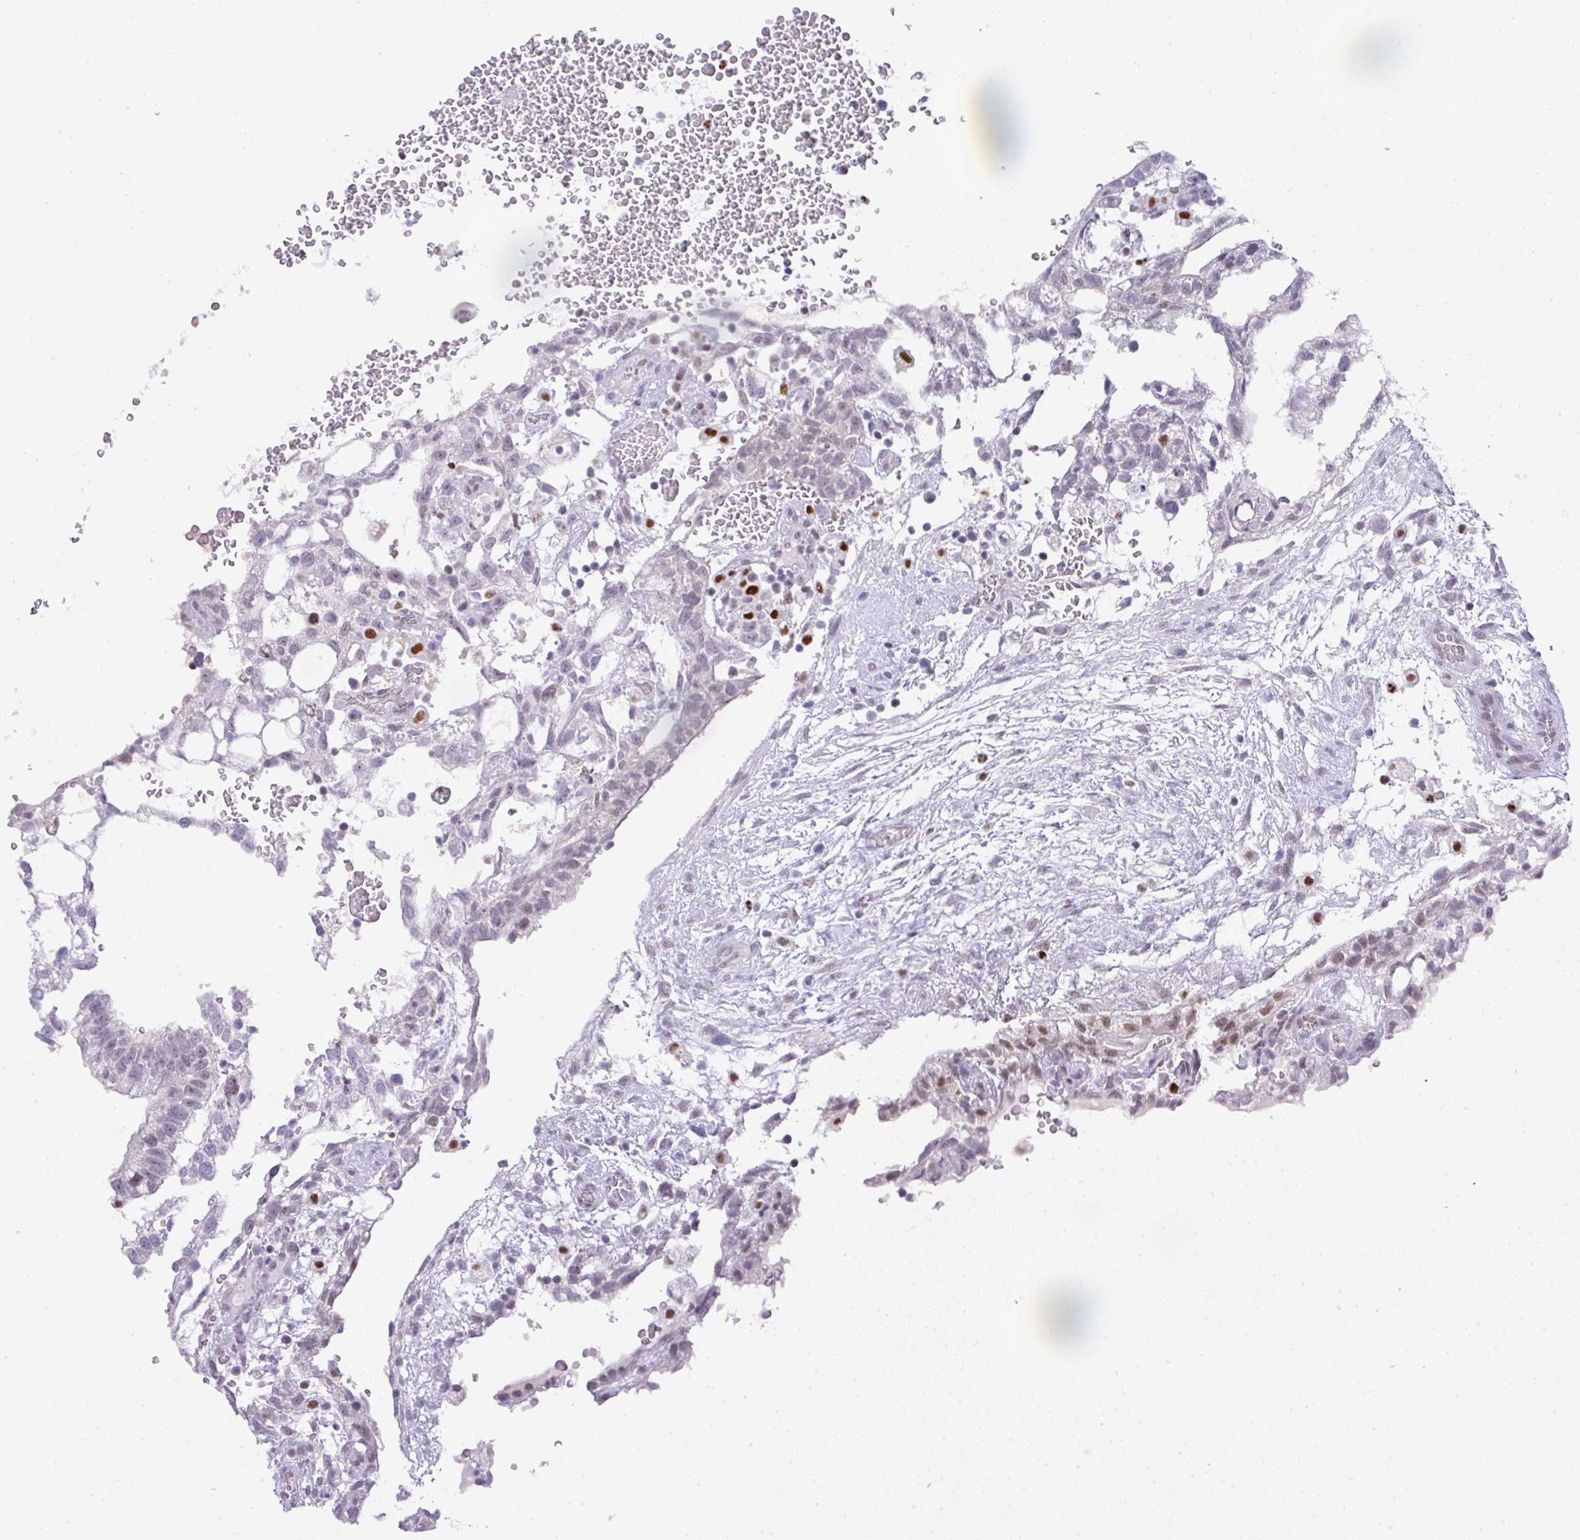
{"staining": {"intensity": "weak", "quantity": "<25%", "location": "nuclear"}, "tissue": "testis cancer", "cell_type": "Tumor cells", "image_type": "cancer", "snomed": [{"axis": "morphology", "description": "Carcinoma, Embryonal, NOS"}, {"axis": "topography", "description": "Testis"}], "caption": "Immunohistochemistry (IHC) micrograph of neoplastic tissue: human testis cancer (embryonal carcinoma) stained with DAB demonstrates no significant protein expression in tumor cells.", "gene": "BBX", "patient": {"sex": "male", "age": 32}}